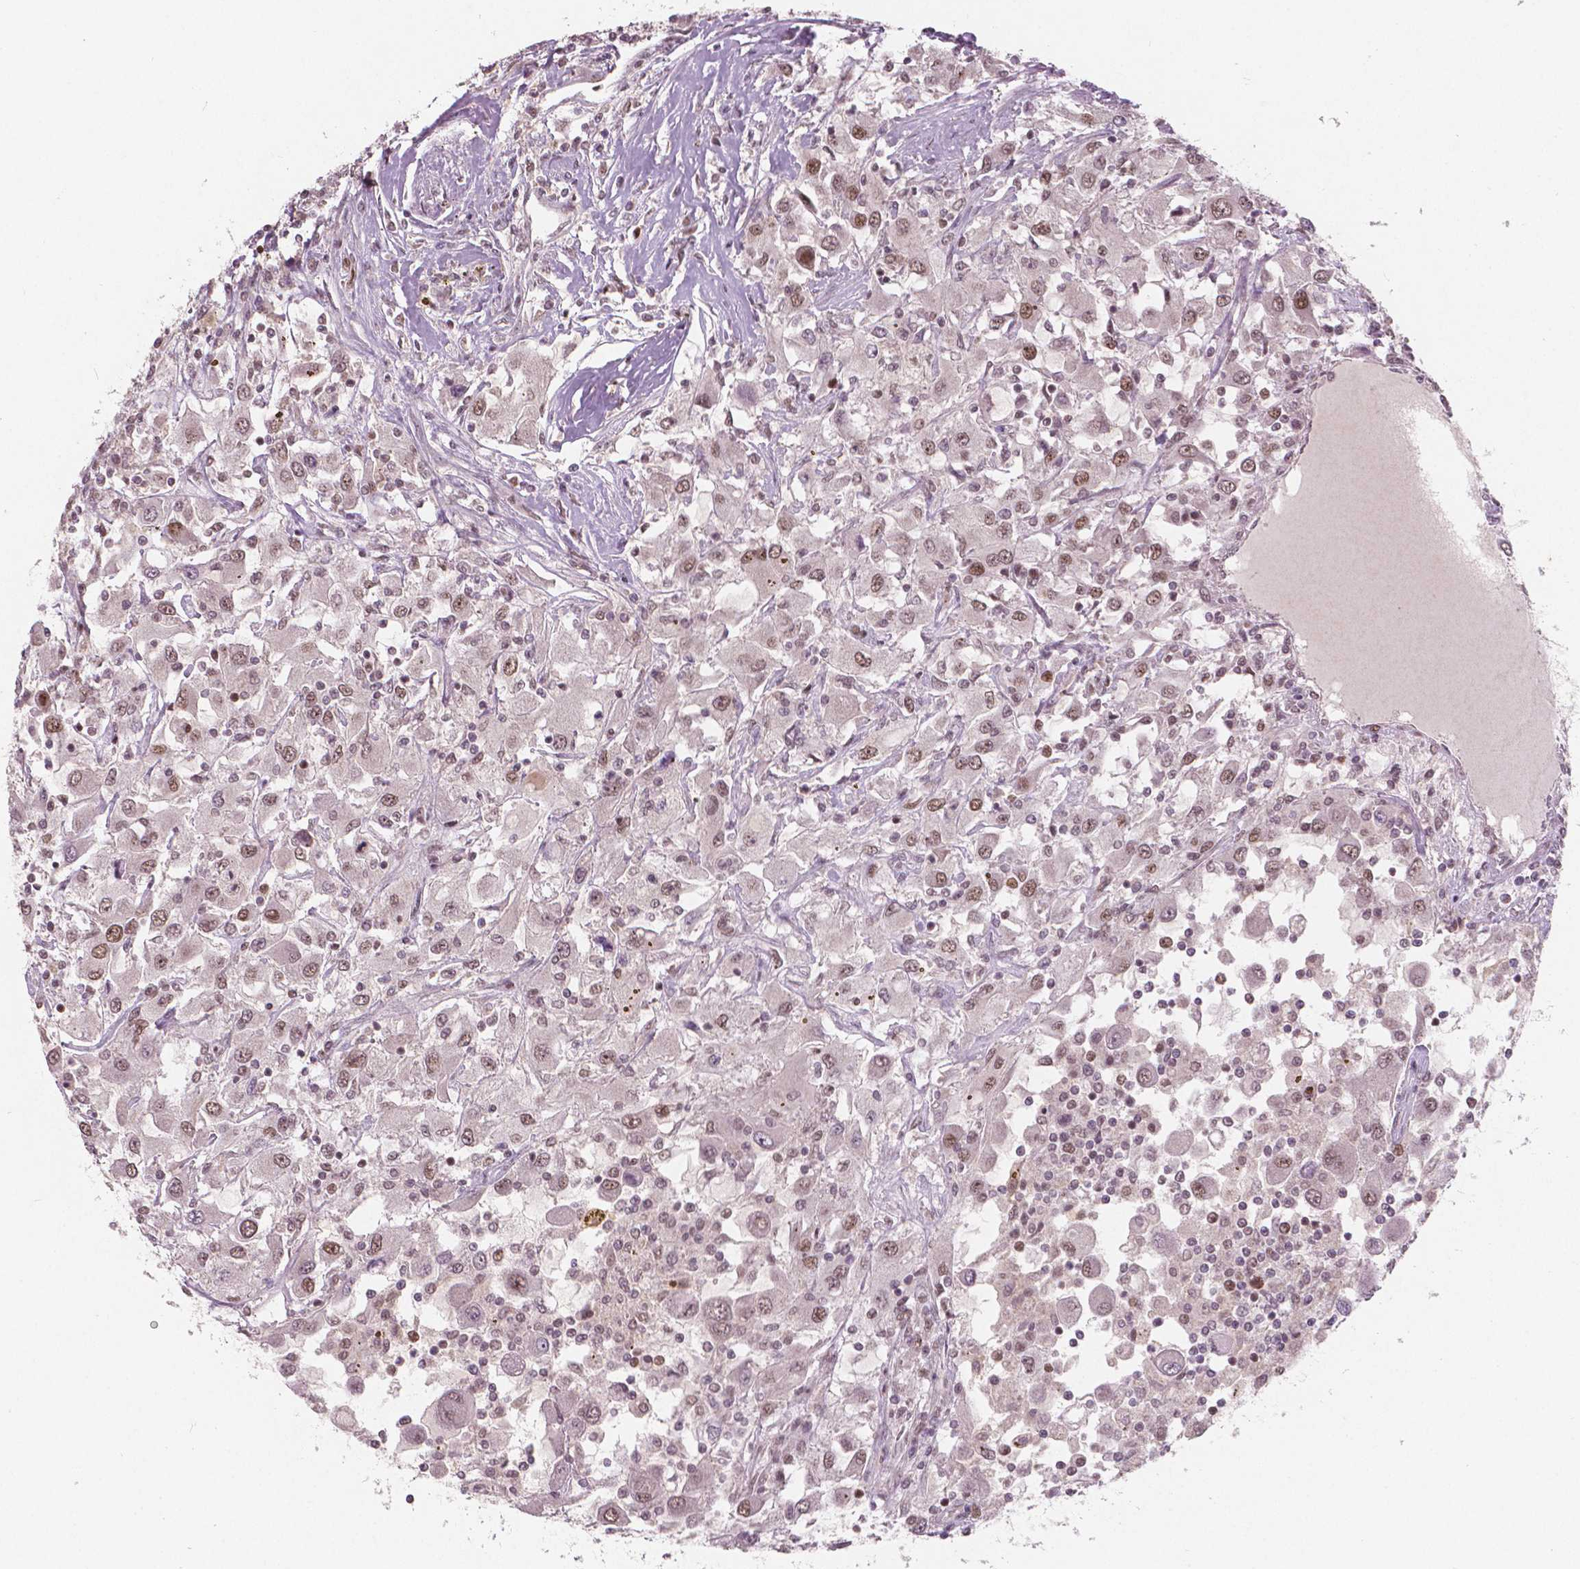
{"staining": {"intensity": "moderate", "quantity": ">75%", "location": "nuclear"}, "tissue": "renal cancer", "cell_type": "Tumor cells", "image_type": "cancer", "snomed": [{"axis": "morphology", "description": "Adenocarcinoma, NOS"}, {"axis": "topography", "description": "Kidney"}], "caption": "A brown stain labels moderate nuclear staining of a protein in renal adenocarcinoma tumor cells. The protein is shown in brown color, while the nuclei are stained blue.", "gene": "NSD2", "patient": {"sex": "female", "age": 67}}